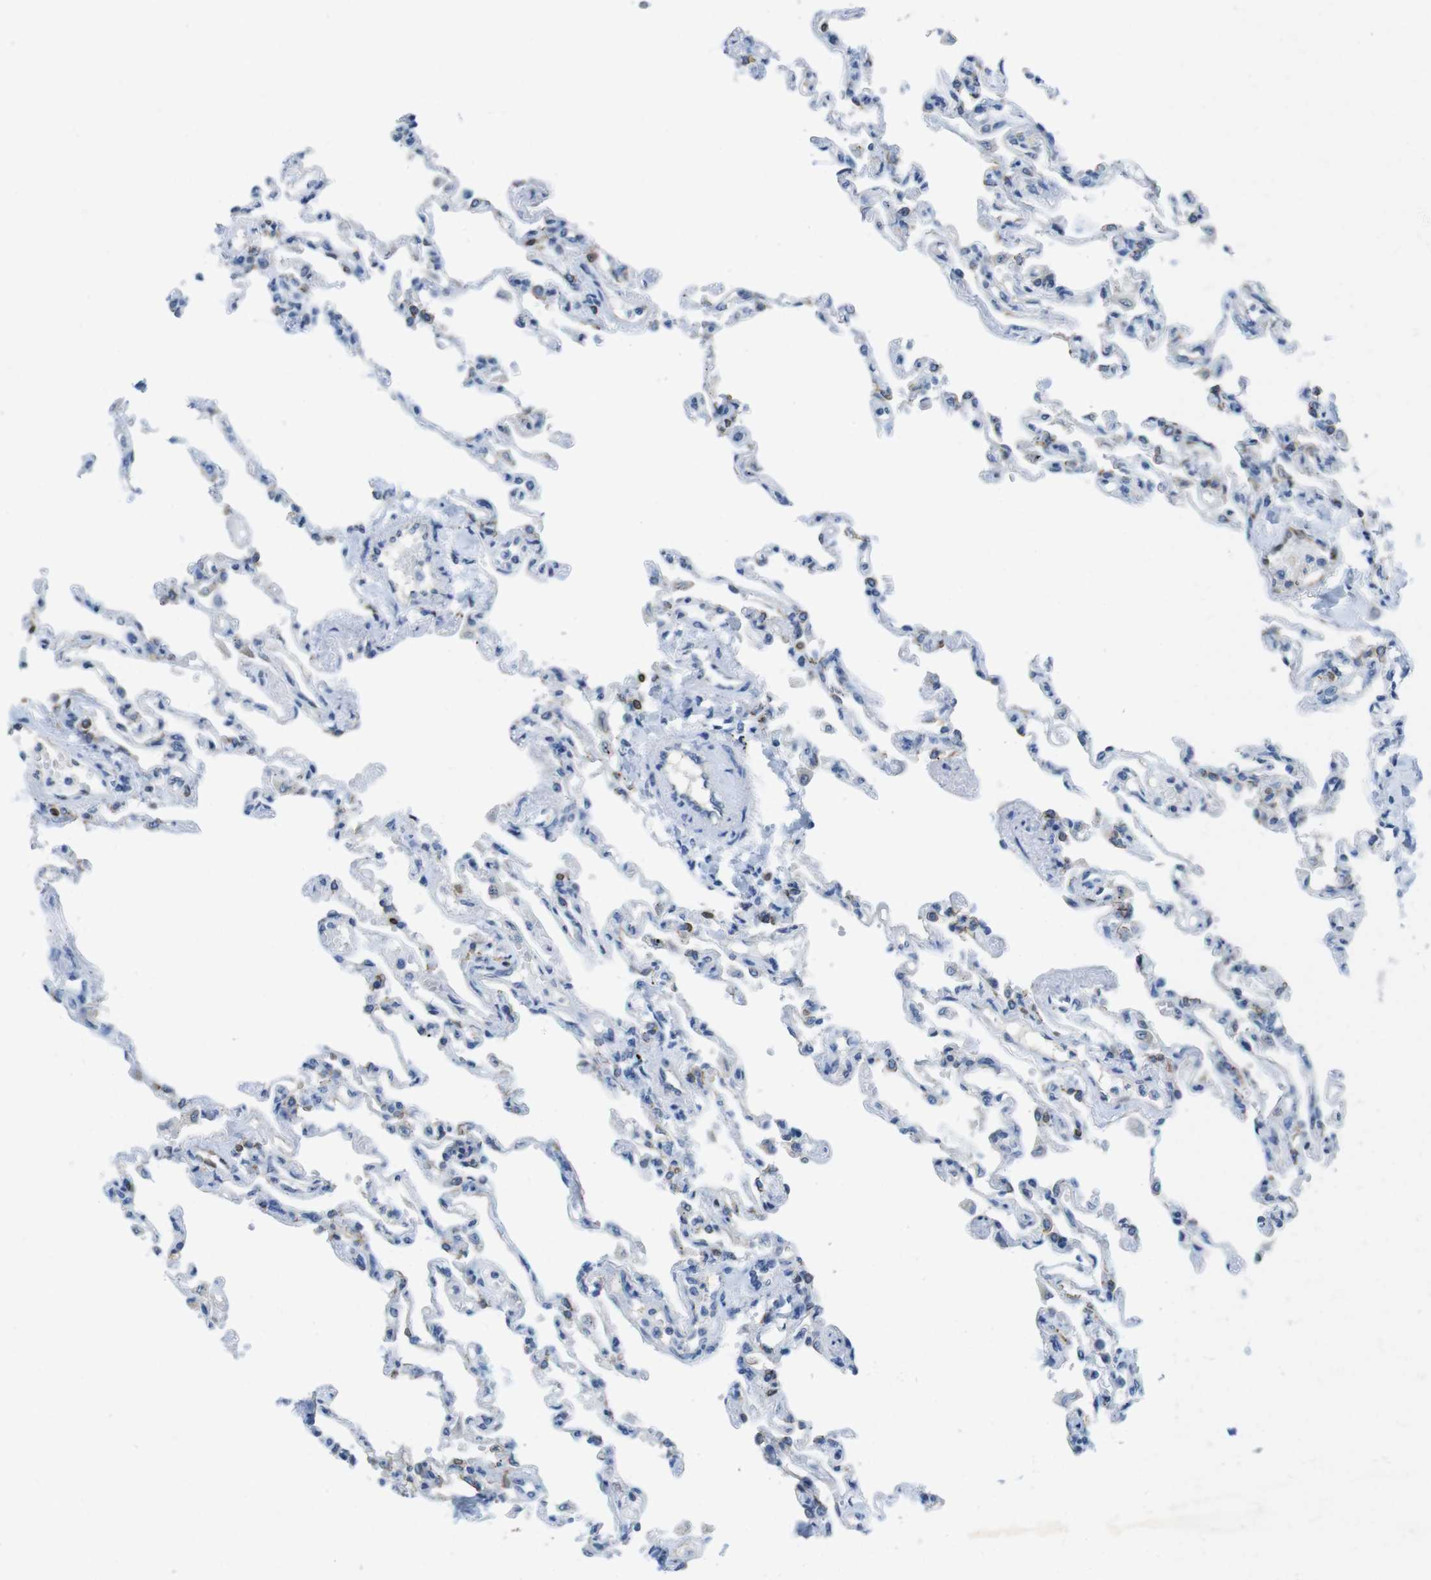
{"staining": {"intensity": "negative", "quantity": "none", "location": "none"}, "tissue": "lung", "cell_type": "Alveolar cells", "image_type": "normal", "snomed": [{"axis": "morphology", "description": "Normal tissue, NOS"}, {"axis": "topography", "description": "Lung"}], "caption": "This is an IHC micrograph of unremarkable lung. There is no staining in alveolar cells.", "gene": "TJP3", "patient": {"sex": "male", "age": 21}}